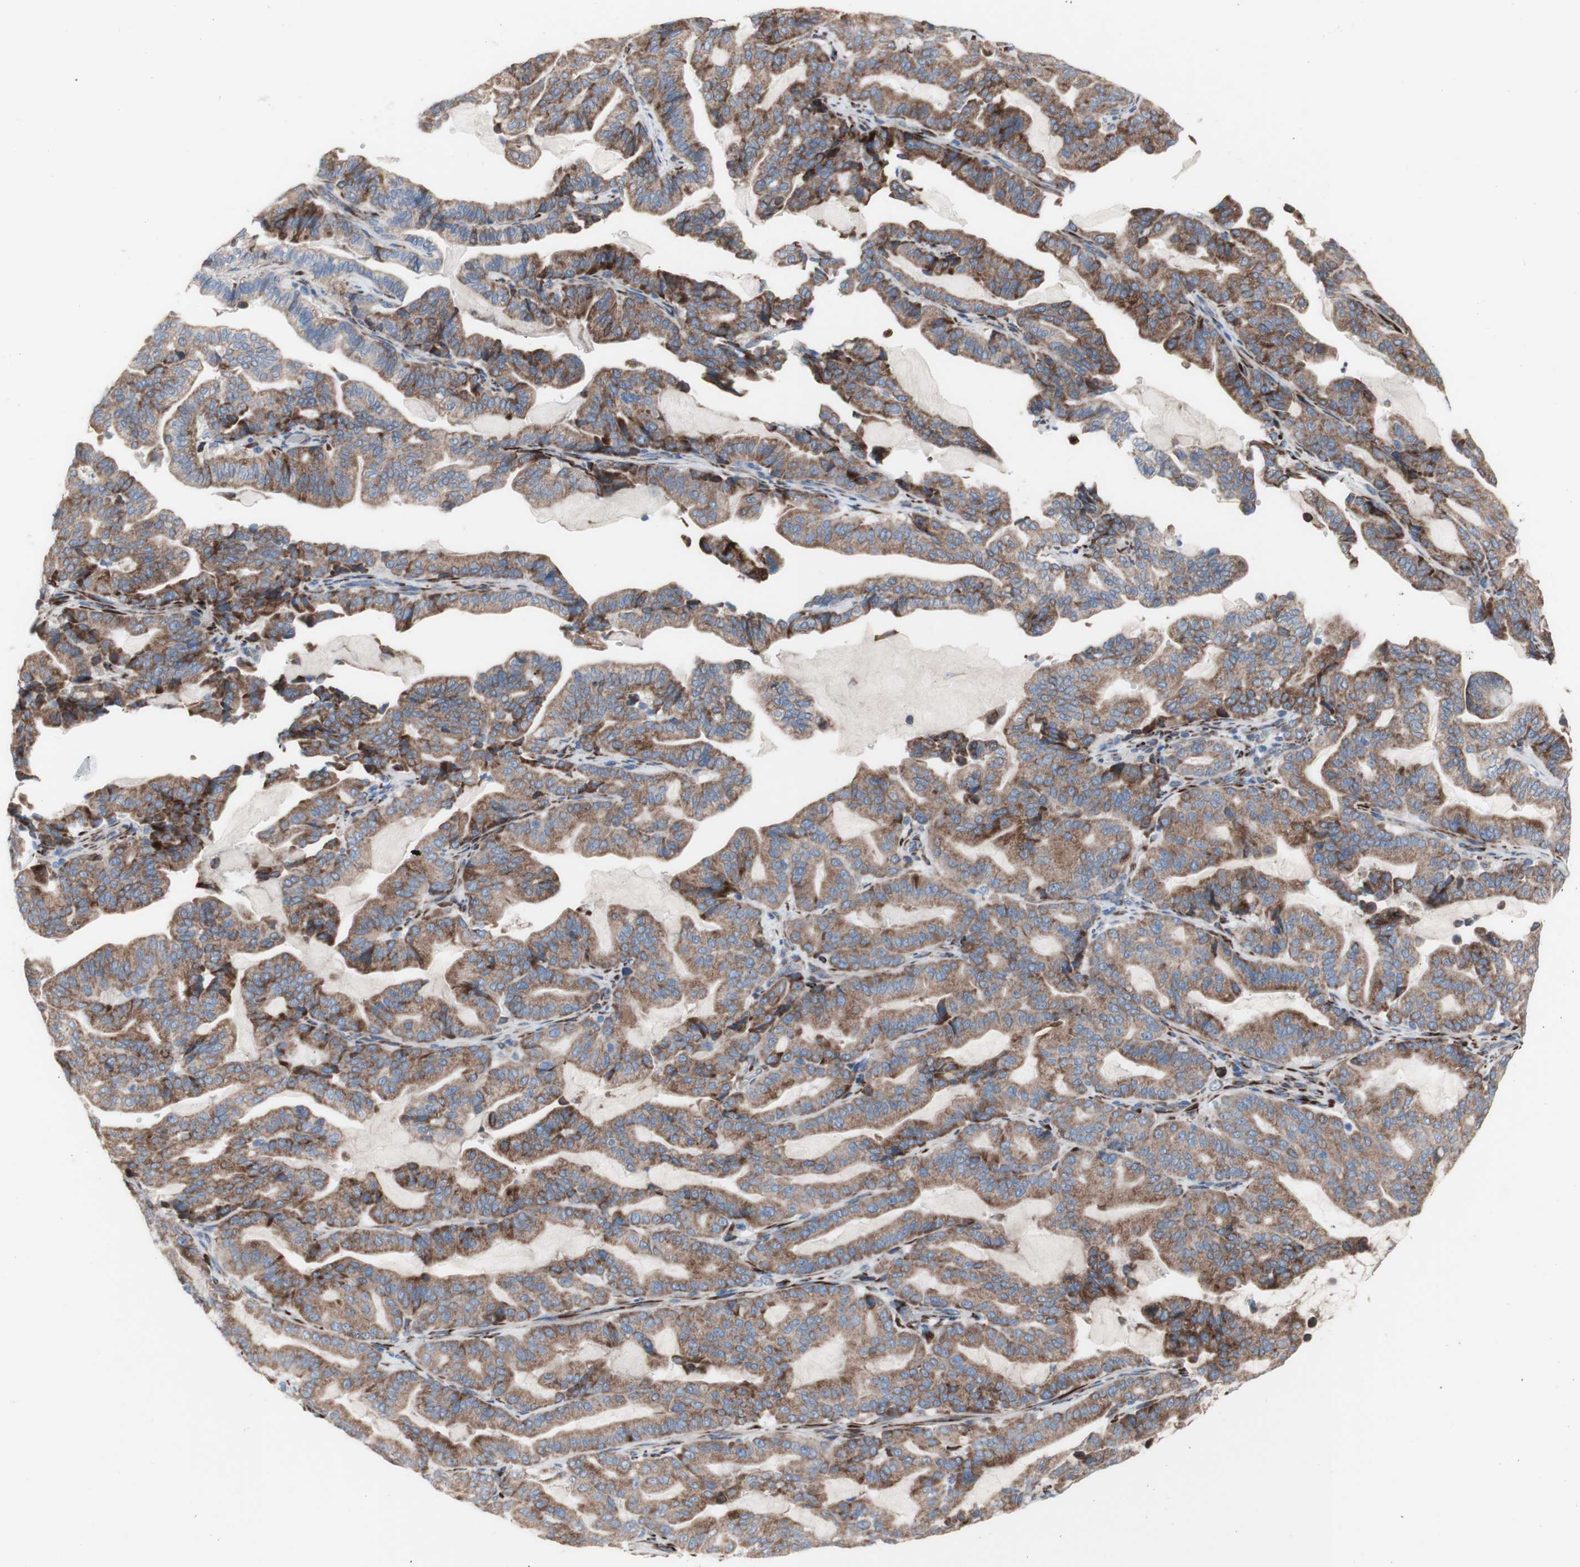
{"staining": {"intensity": "moderate", "quantity": ">75%", "location": "cytoplasmic/membranous"}, "tissue": "pancreatic cancer", "cell_type": "Tumor cells", "image_type": "cancer", "snomed": [{"axis": "morphology", "description": "Adenocarcinoma, NOS"}, {"axis": "topography", "description": "Pancreas"}], "caption": "Protein expression by immunohistochemistry reveals moderate cytoplasmic/membranous positivity in approximately >75% of tumor cells in pancreatic cancer (adenocarcinoma). The protein is stained brown, and the nuclei are stained in blue (DAB IHC with brightfield microscopy, high magnification).", "gene": "AGPAT5", "patient": {"sex": "male", "age": 63}}